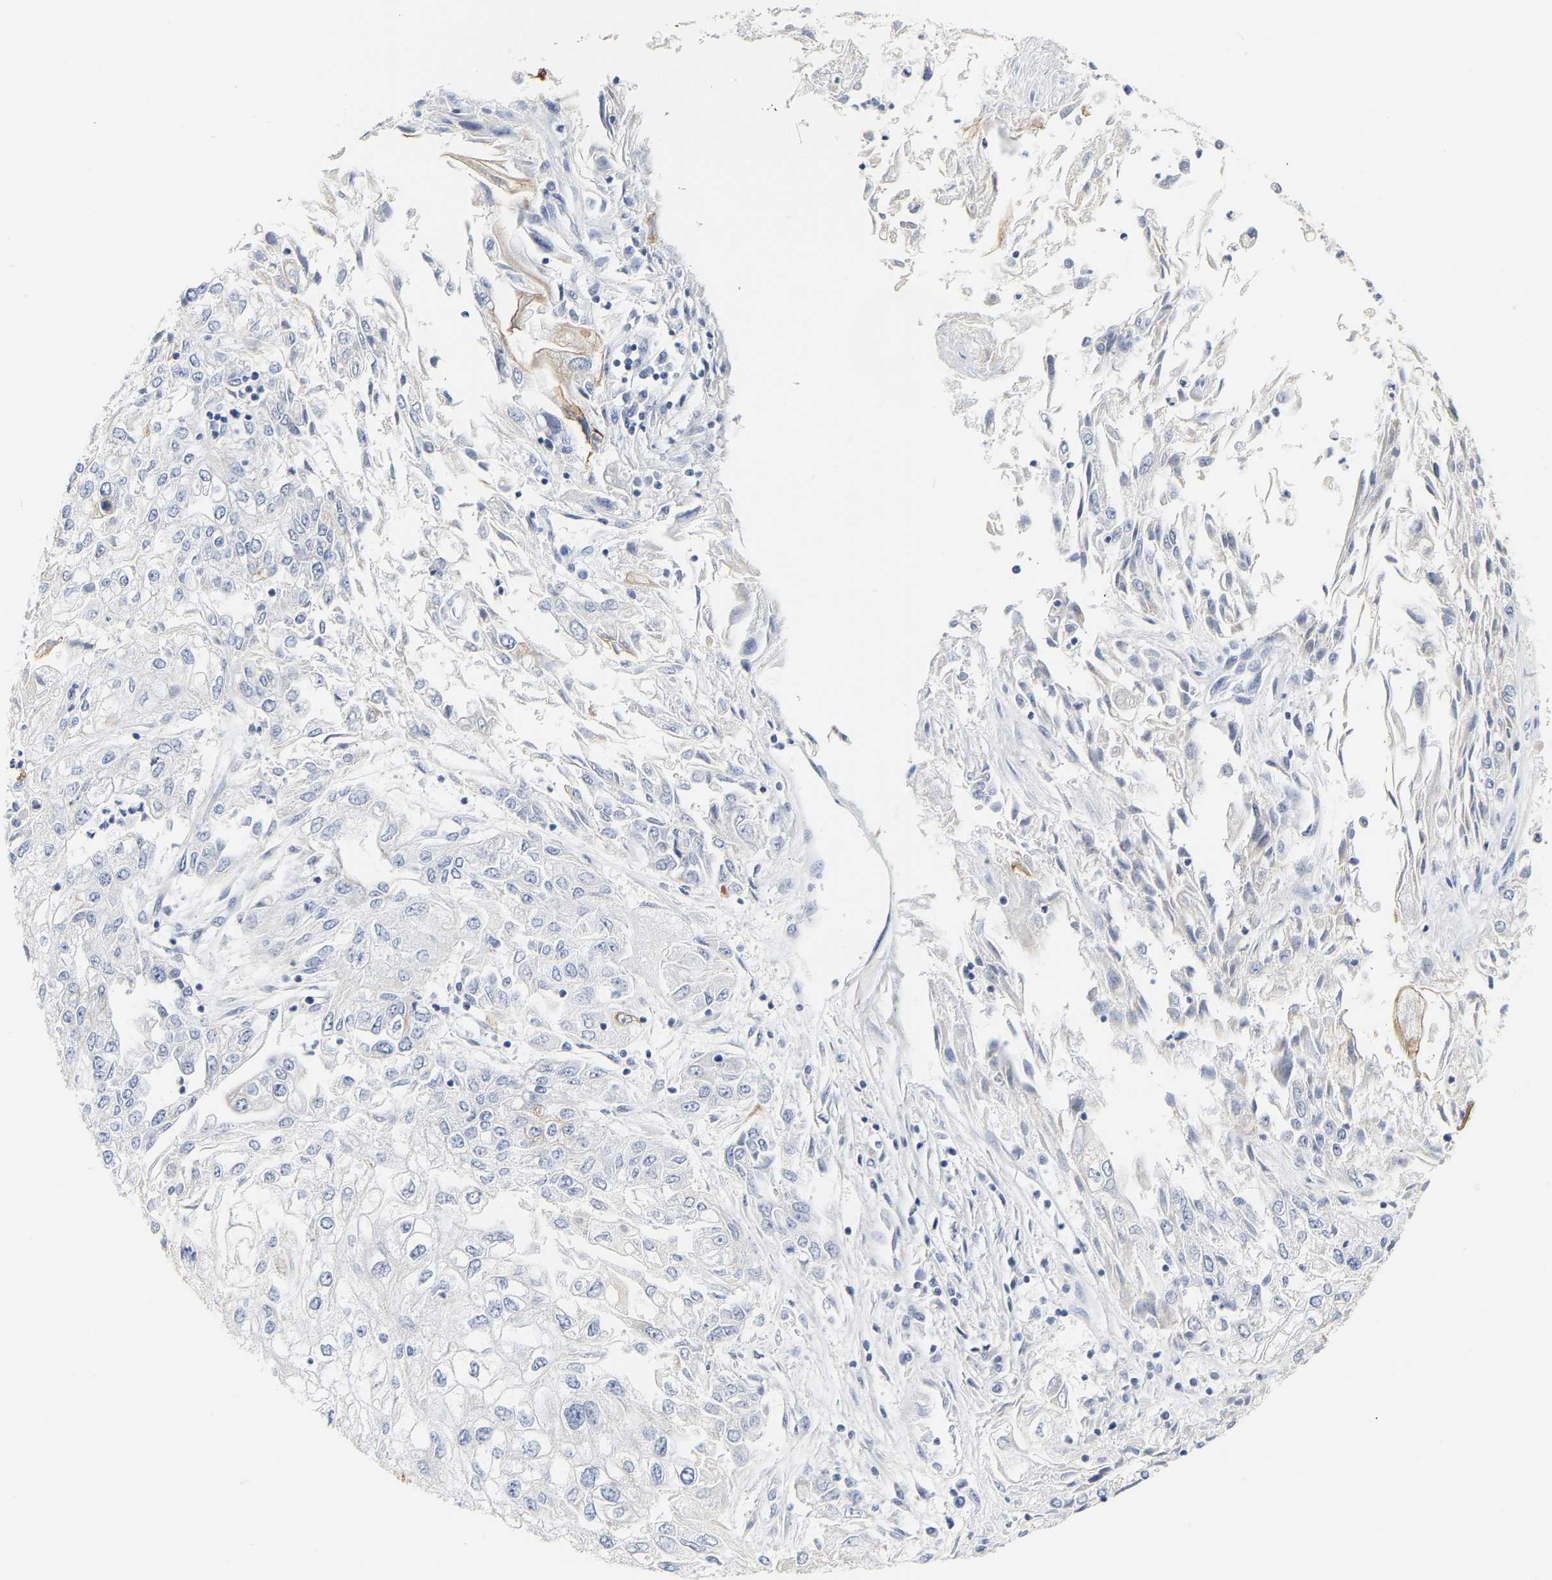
{"staining": {"intensity": "negative", "quantity": "none", "location": "none"}, "tissue": "endometrial cancer", "cell_type": "Tumor cells", "image_type": "cancer", "snomed": [{"axis": "morphology", "description": "Adenocarcinoma, NOS"}, {"axis": "topography", "description": "Endometrium"}], "caption": "High power microscopy micrograph of an immunohistochemistry photomicrograph of endometrial cancer, revealing no significant expression in tumor cells.", "gene": "KRT76", "patient": {"sex": "female", "age": 49}}